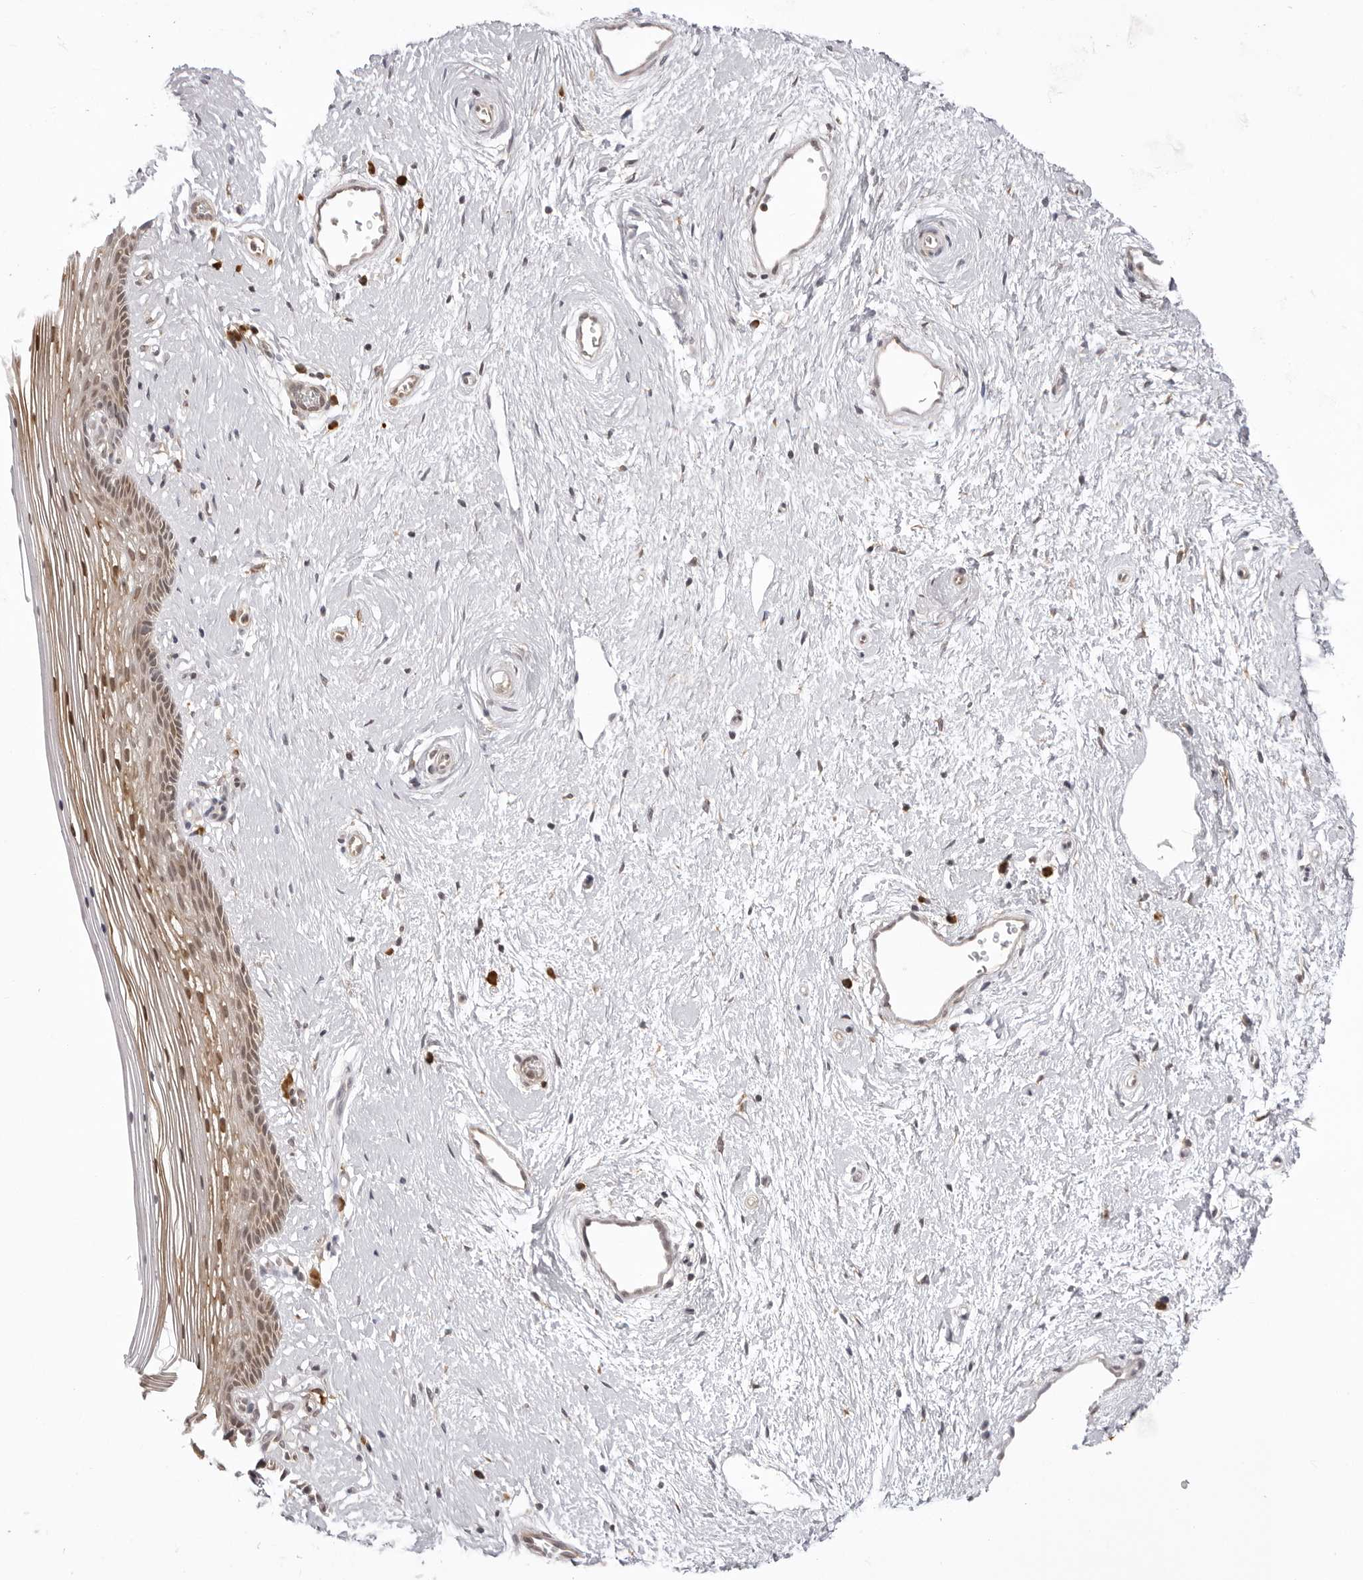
{"staining": {"intensity": "weak", "quantity": "25%-75%", "location": "cytoplasmic/membranous,nuclear"}, "tissue": "vagina", "cell_type": "Squamous epithelial cells", "image_type": "normal", "snomed": [{"axis": "morphology", "description": "Normal tissue, NOS"}, {"axis": "topography", "description": "Vagina"}], "caption": "A high-resolution image shows IHC staining of unremarkable vagina, which demonstrates weak cytoplasmic/membranous,nuclear staining in about 25%-75% of squamous epithelial cells.", "gene": "ZC3H11A", "patient": {"sex": "female", "age": 46}}